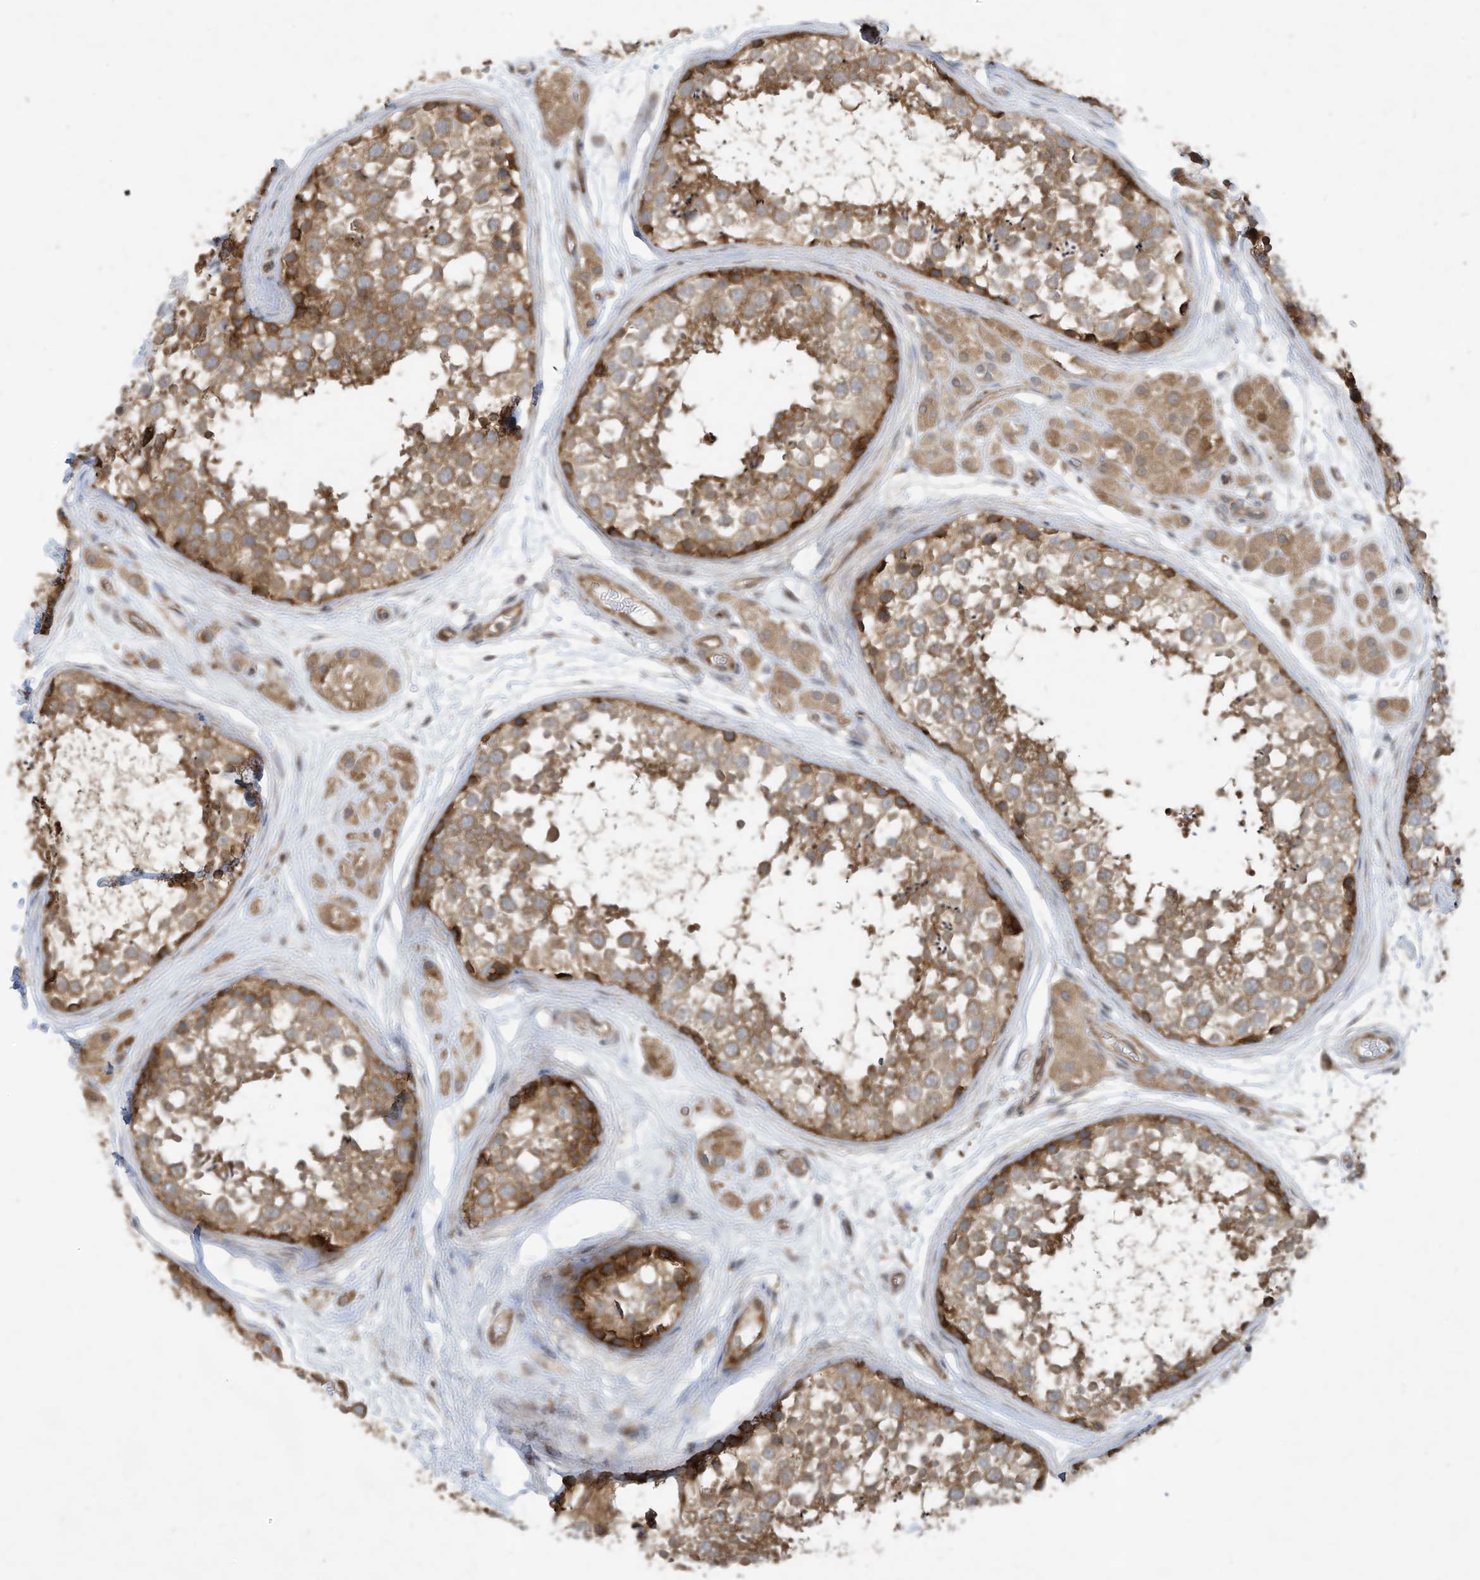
{"staining": {"intensity": "moderate", "quantity": ">75%", "location": "cytoplasmic/membranous"}, "tissue": "testis", "cell_type": "Cells in seminiferous ducts", "image_type": "normal", "snomed": [{"axis": "morphology", "description": "Normal tissue, NOS"}, {"axis": "topography", "description": "Testis"}], "caption": "IHC micrograph of unremarkable human testis stained for a protein (brown), which exhibits medium levels of moderate cytoplasmic/membranous positivity in about >75% of cells in seminiferous ducts.", "gene": "USE1", "patient": {"sex": "male", "age": 56}}